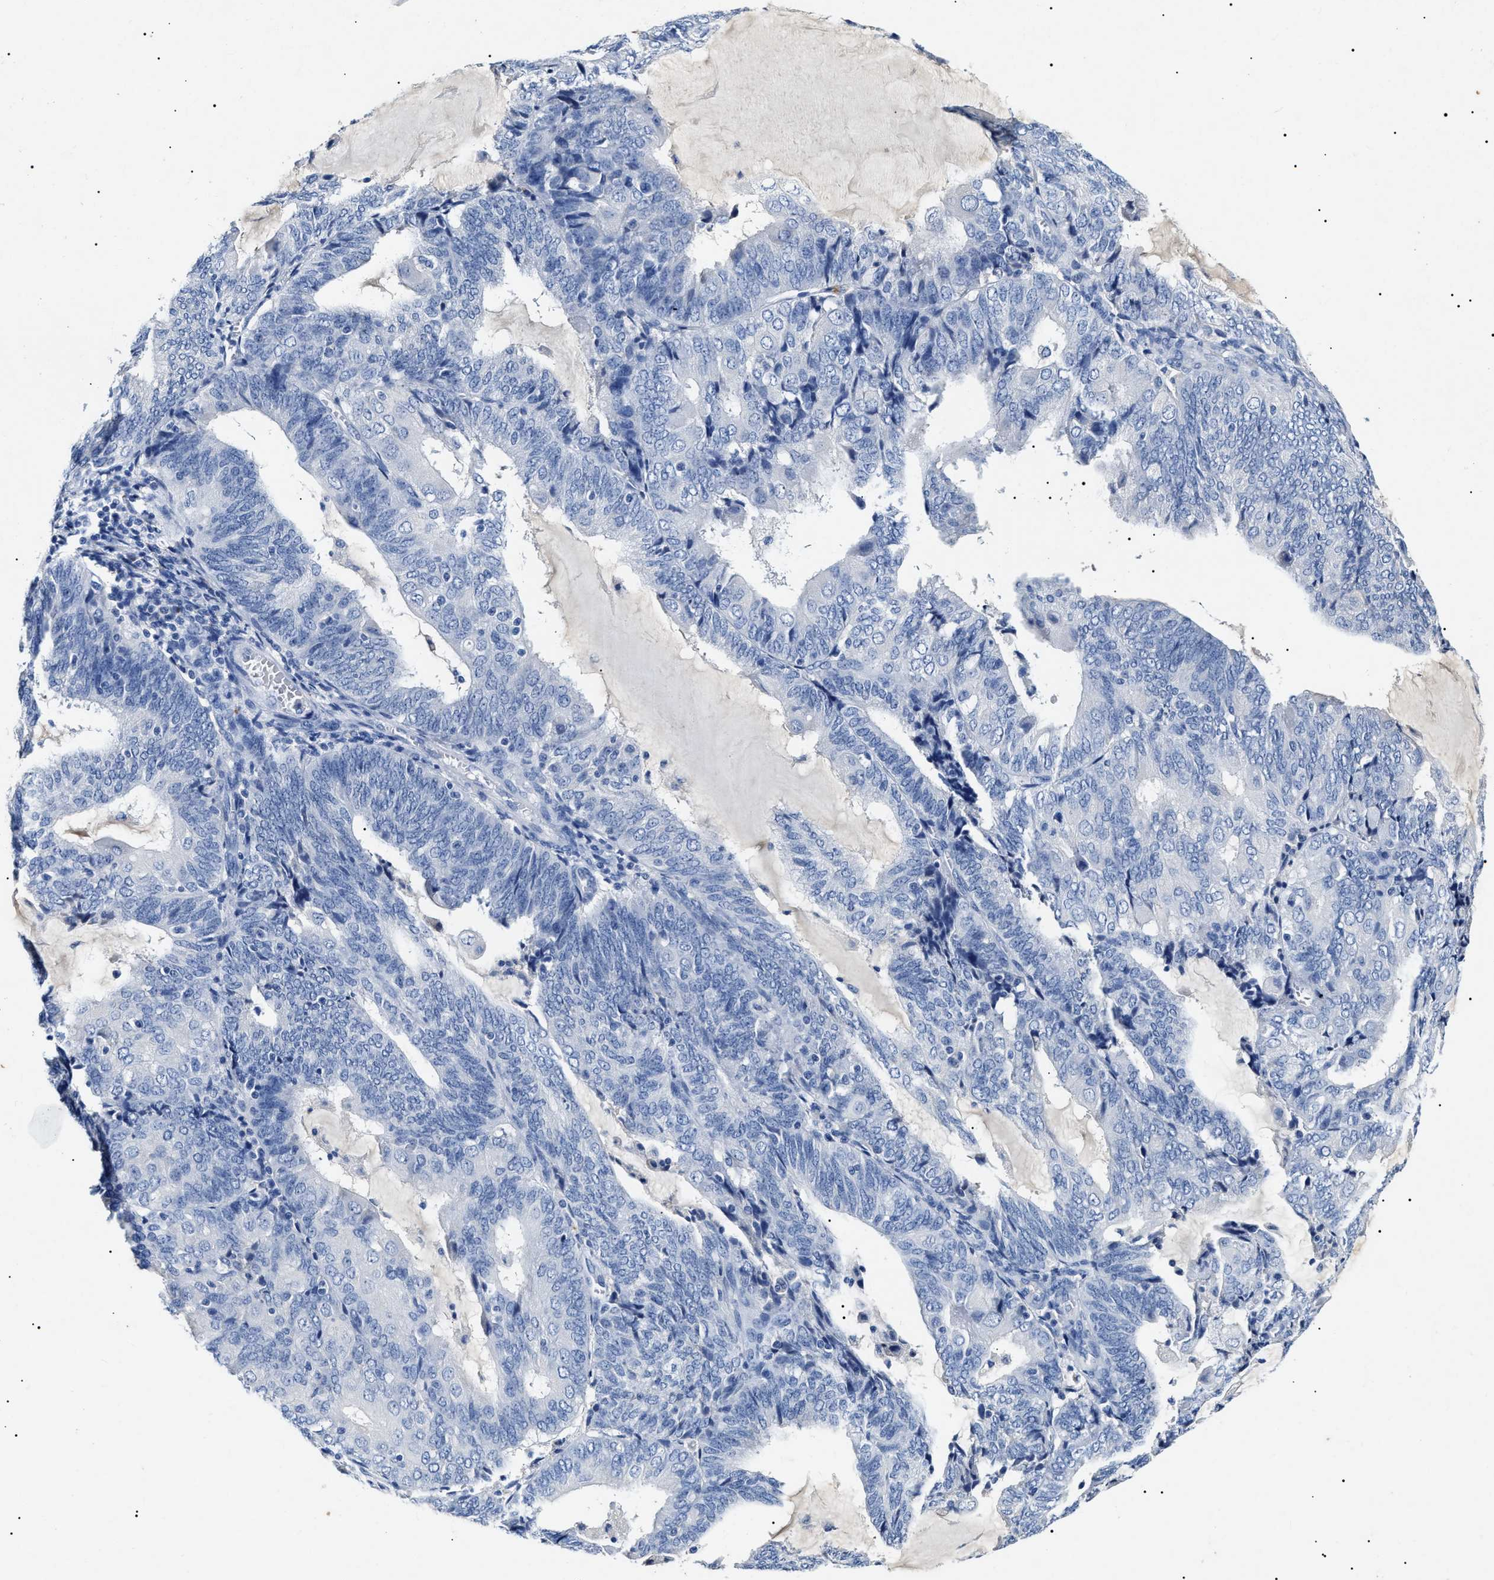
{"staining": {"intensity": "negative", "quantity": "none", "location": "none"}, "tissue": "endometrial cancer", "cell_type": "Tumor cells", "image_type": "cancer", "snomed": [{"axis": "morphology", "description": "Adenocarcinoma, NOS"}, {"axis": "topography", "description": "Endometrium"}], "caption": "A high-resolution photomicrograph shows immunohistochemistry staining of endometrial cancer (adenocarcinoma), which exhibits no significant positivity in tumor cells.", "gene": "LRRC8E", "patient": {"sex": "female", "age": 81}}